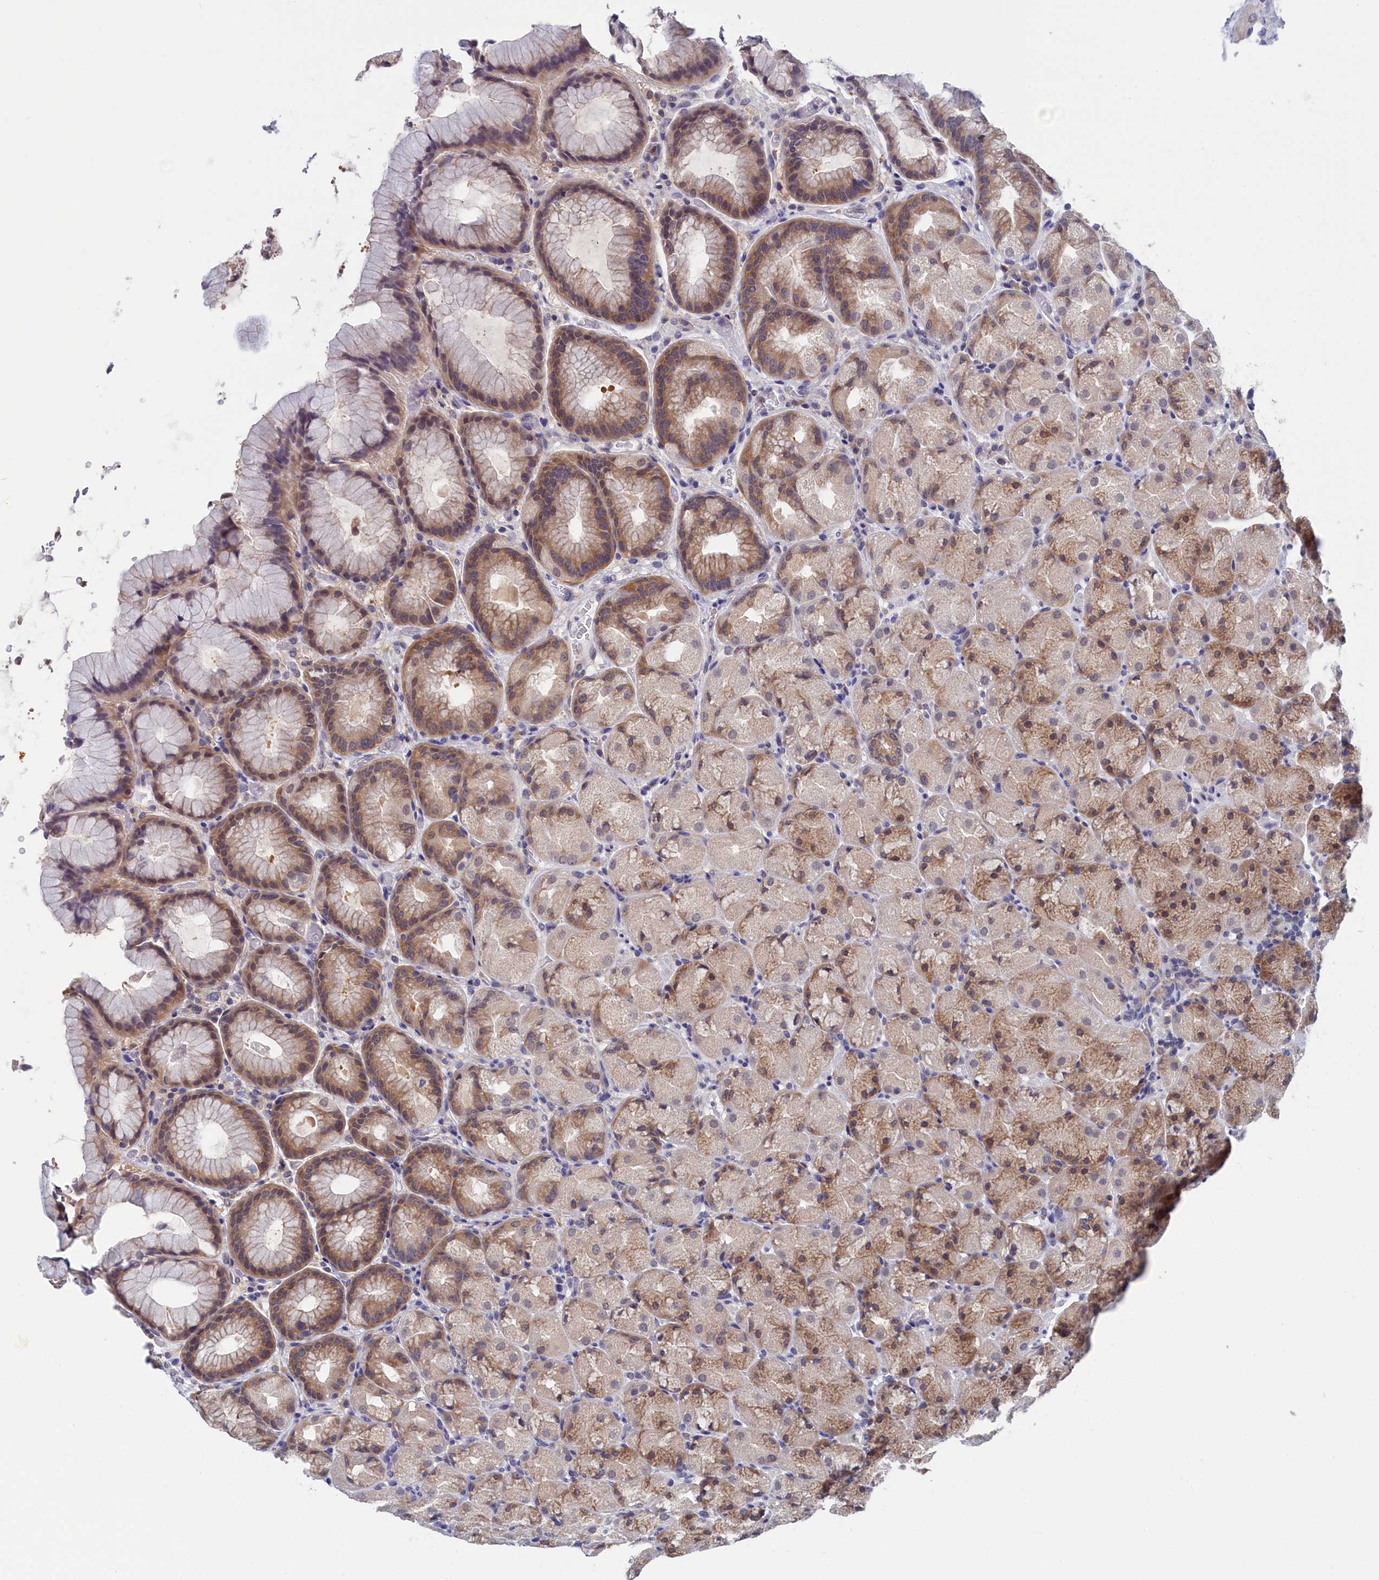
{"staining": {"intensity": "moderate", "quantity": "25%-75%", "location": "cytoplasmic/membranous,nuclear"}, "tissue": "stomach", "cell_type": "Glandular cells", "image_type": "normal", "snomed": [{"axis": "morphology", "description": "Normal tissue, NOS"}, {"axis": "topography", "description": "Stomach, upper"}, {"axis": "topography", "description": "Stomach"}], "caption": "Immunohistochemistry staining of unremarkable stomach, which reveals medium levels of moderate cytoplasmic/membranous,nuclear positivity in about 25%-75% of glandular cells indicating moderate cytoplasmic/membranous,nuclear protein expression. The staining was performed using DAB (brown) for protein detection and nuclei were counterstained in hematoxylin (blue).", "gene": "PGP", "patient": {"sex": "male", "age": 48}}